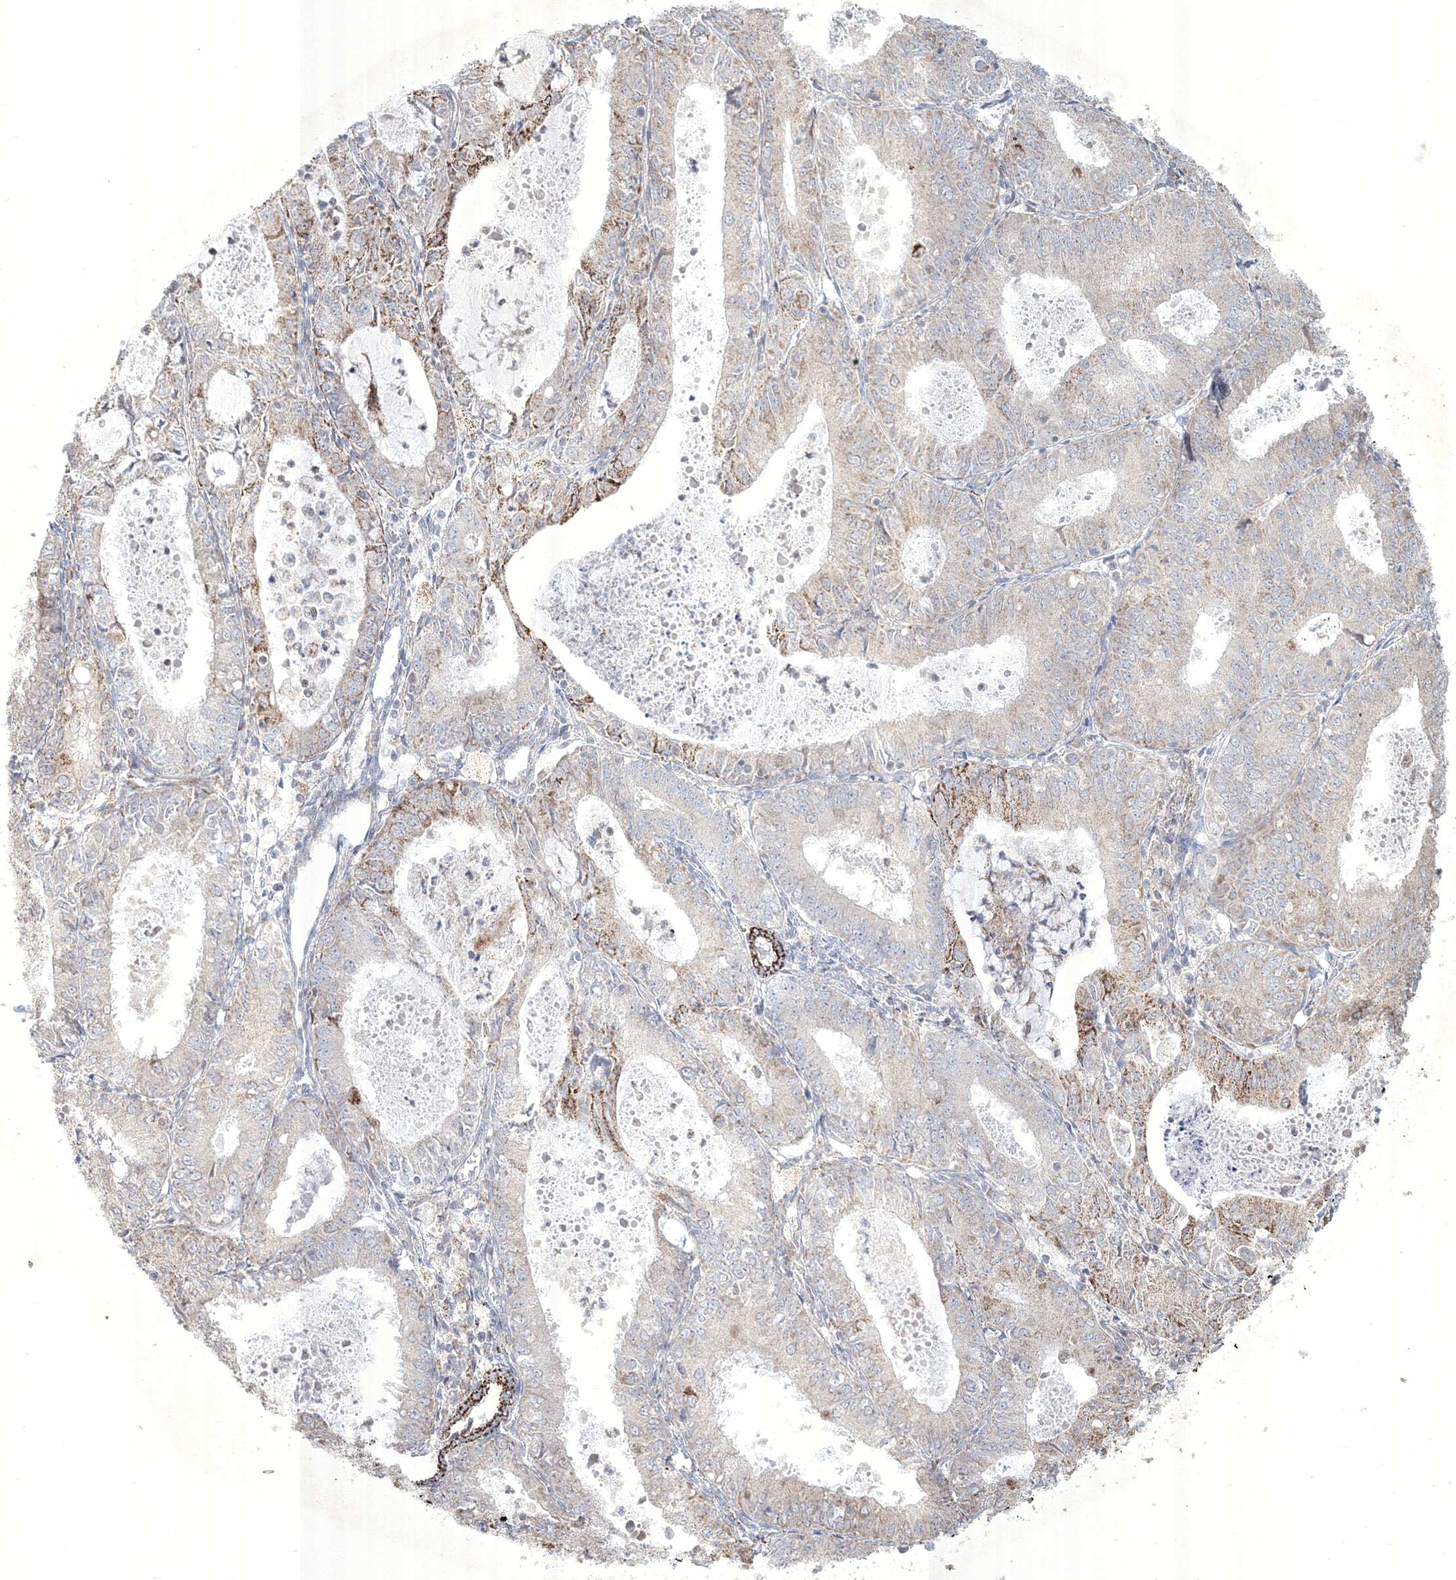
{"staining": {"intensity": "moderate", "quantity": "<25%", "location": "cytoplasmic/membranous"}, "tissue": "endometrial cancer", "cell_type": "Tumor cells", "image_type": "cancer", "snomed": [{"axis": "morphology", "description": "Adenocarcinoma, NOS"}, {"axis": "topography", "description": "Endometrium"}], "caption": "Adenocarcinoma (endometrial) stained for a protein (brown) shows moderate cytoplasmic/membranous positive positivity in about <25% of tumor cells.", "gene": "WDR49", "patient": {"sex": "female", "age": 57}}